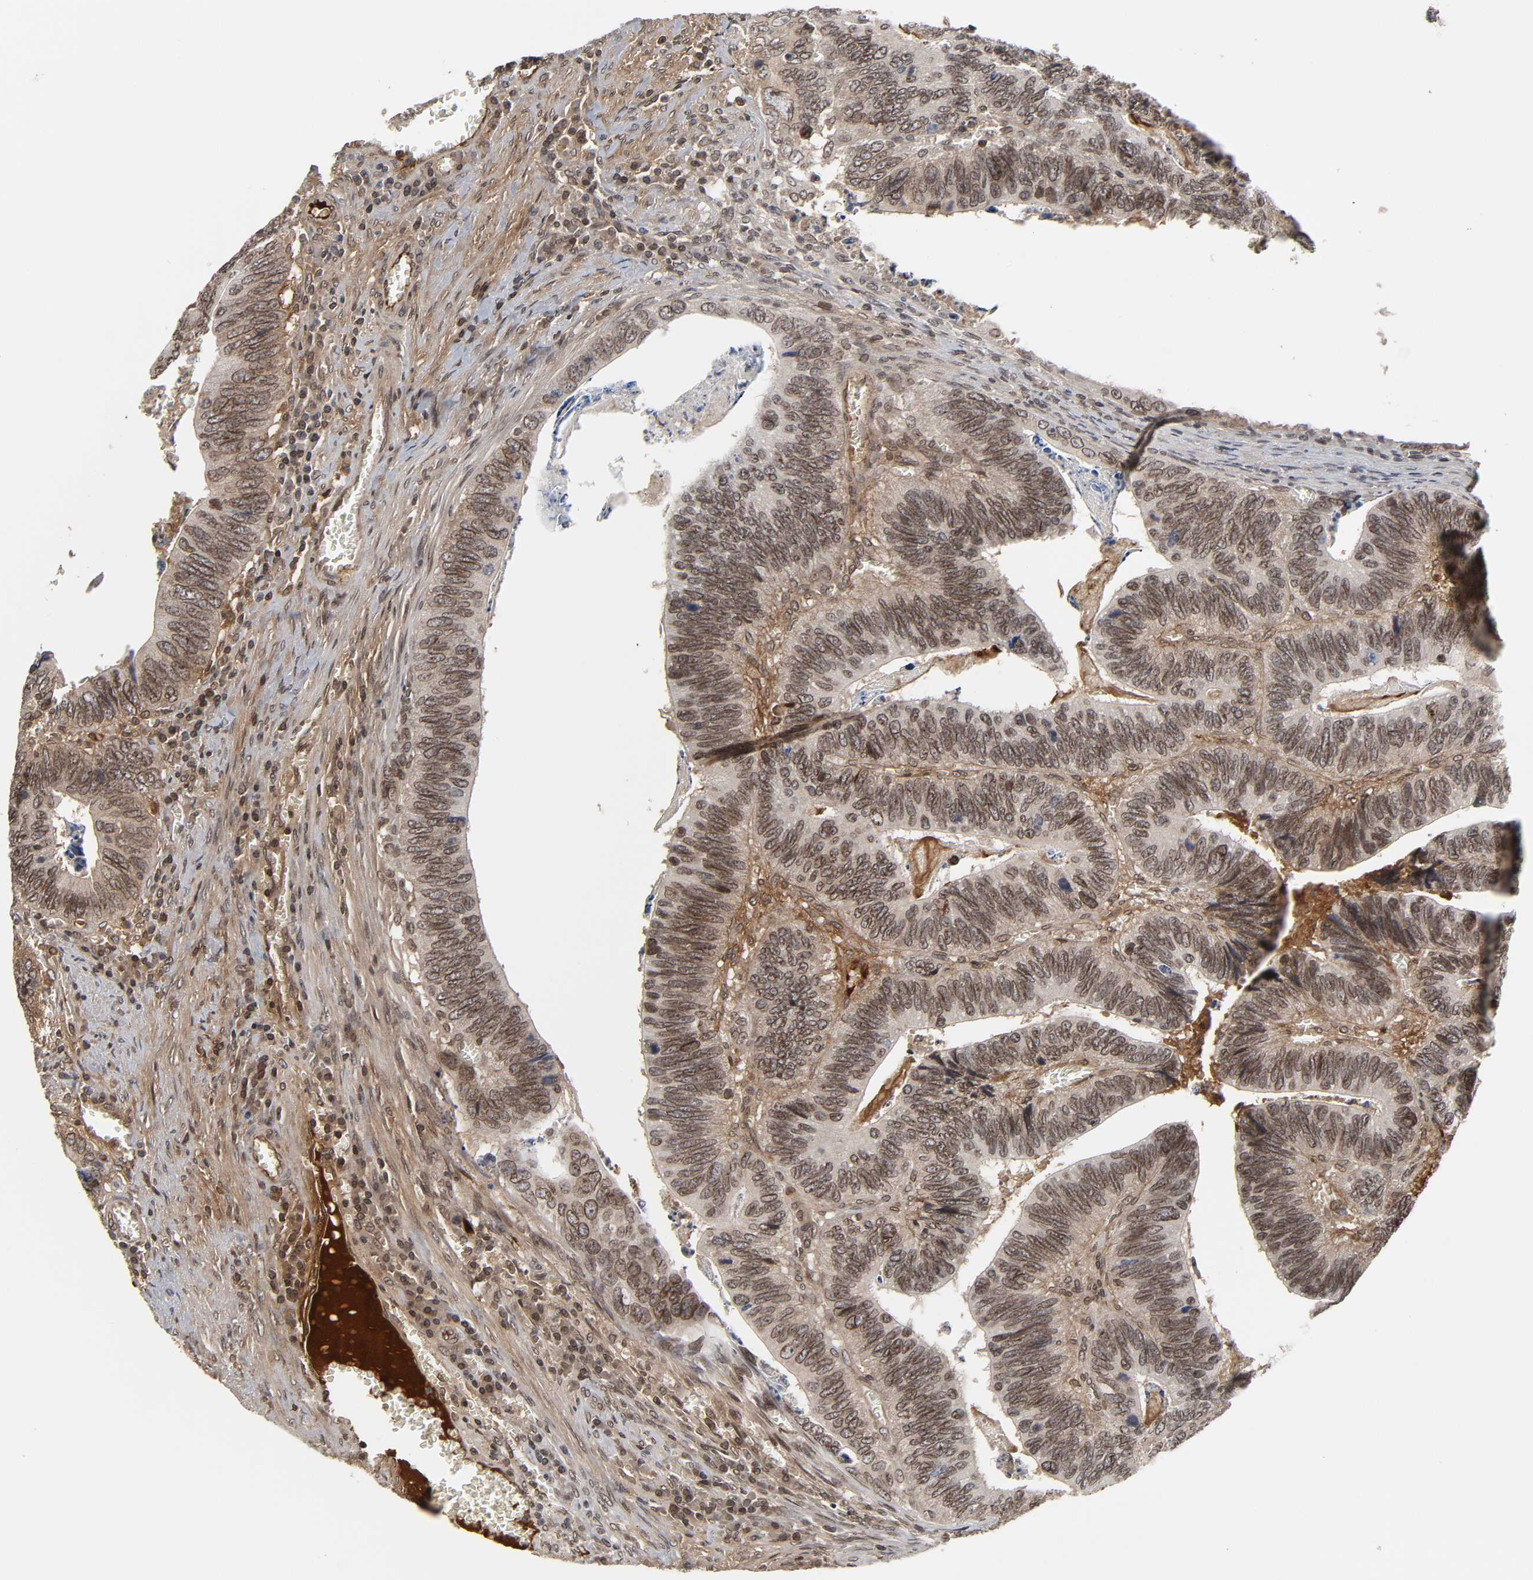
{"staining": {"intensity": "strong", "quantity": ">75%", "location": "cytoplasmic/membranous,nuclear"}, "tissue": "colorectal cancer", "cell_type": "Tumor cells", "image_type": "cancer", "snomed": [{"axis": "morphology", "description": "Adenocarcinoma, NOS"}, {"axis": "topography", "description": "Colon"}], "caption": "High-magnification brightfield microscopy of colorectal cancer stained with DAB (3,3'-diaminobenzidine) (brown) and counterstained with hematoxylin (blue). tumor cells exhibit strong cytoplasmic/membranous and nuclear staining is identified in approximately>75% of cells.", "gene": "CPN2", "patient": {"sex": "male", "age": 72}}